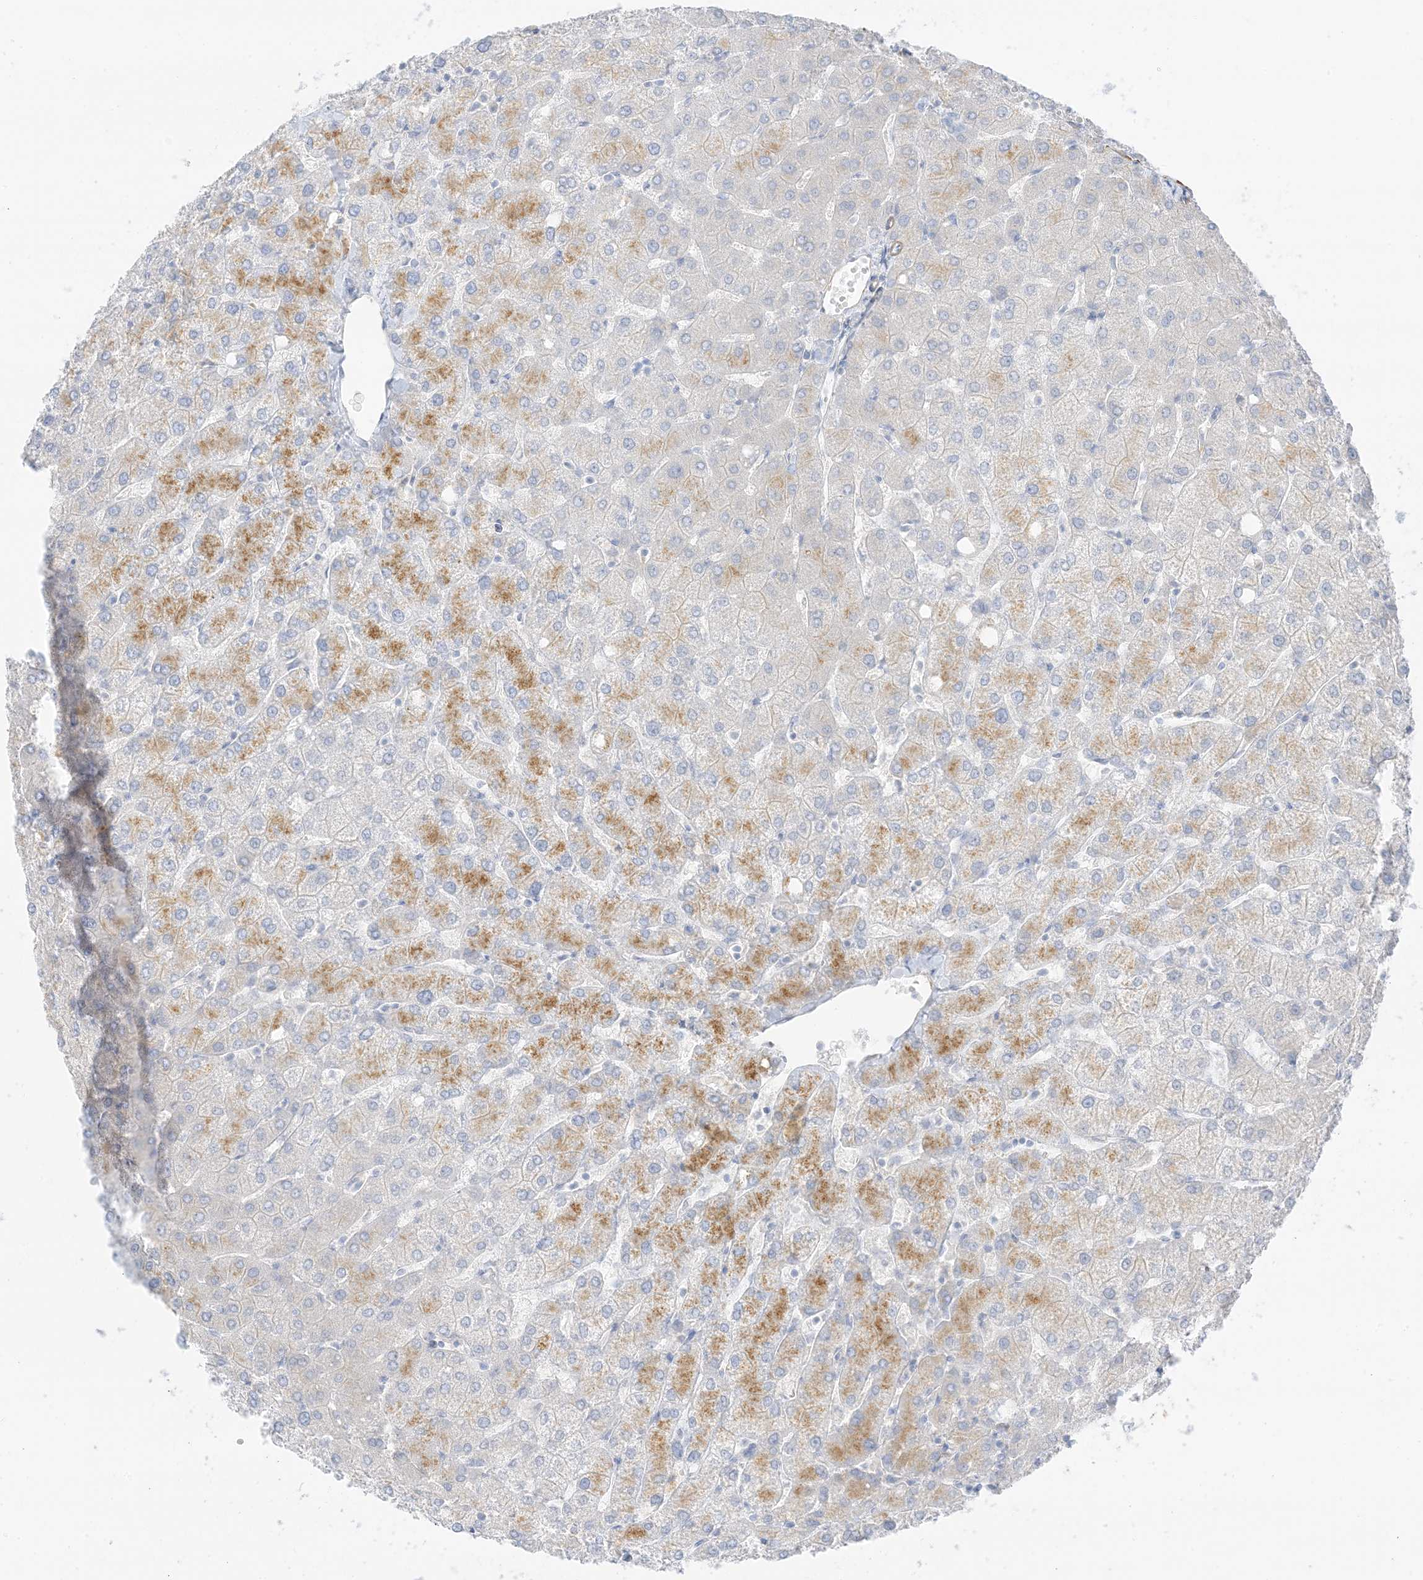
{"staining": {"intensity": "negative", "quantity": "none", "location": "none"}, "tissue": "liver", "cell_type": "Cholangiocytes", "image_type": "normal", "snomed": [{"axis": "morphology", "description": "Normal tissue, NOS"}, {"axis": "topography", "description": "Liver"}], "caption": "Cholangiocytes show no significant positivity in benign liver.", "gene": "SLC22A13", "patient": {"sex": "female", "age": 54}}